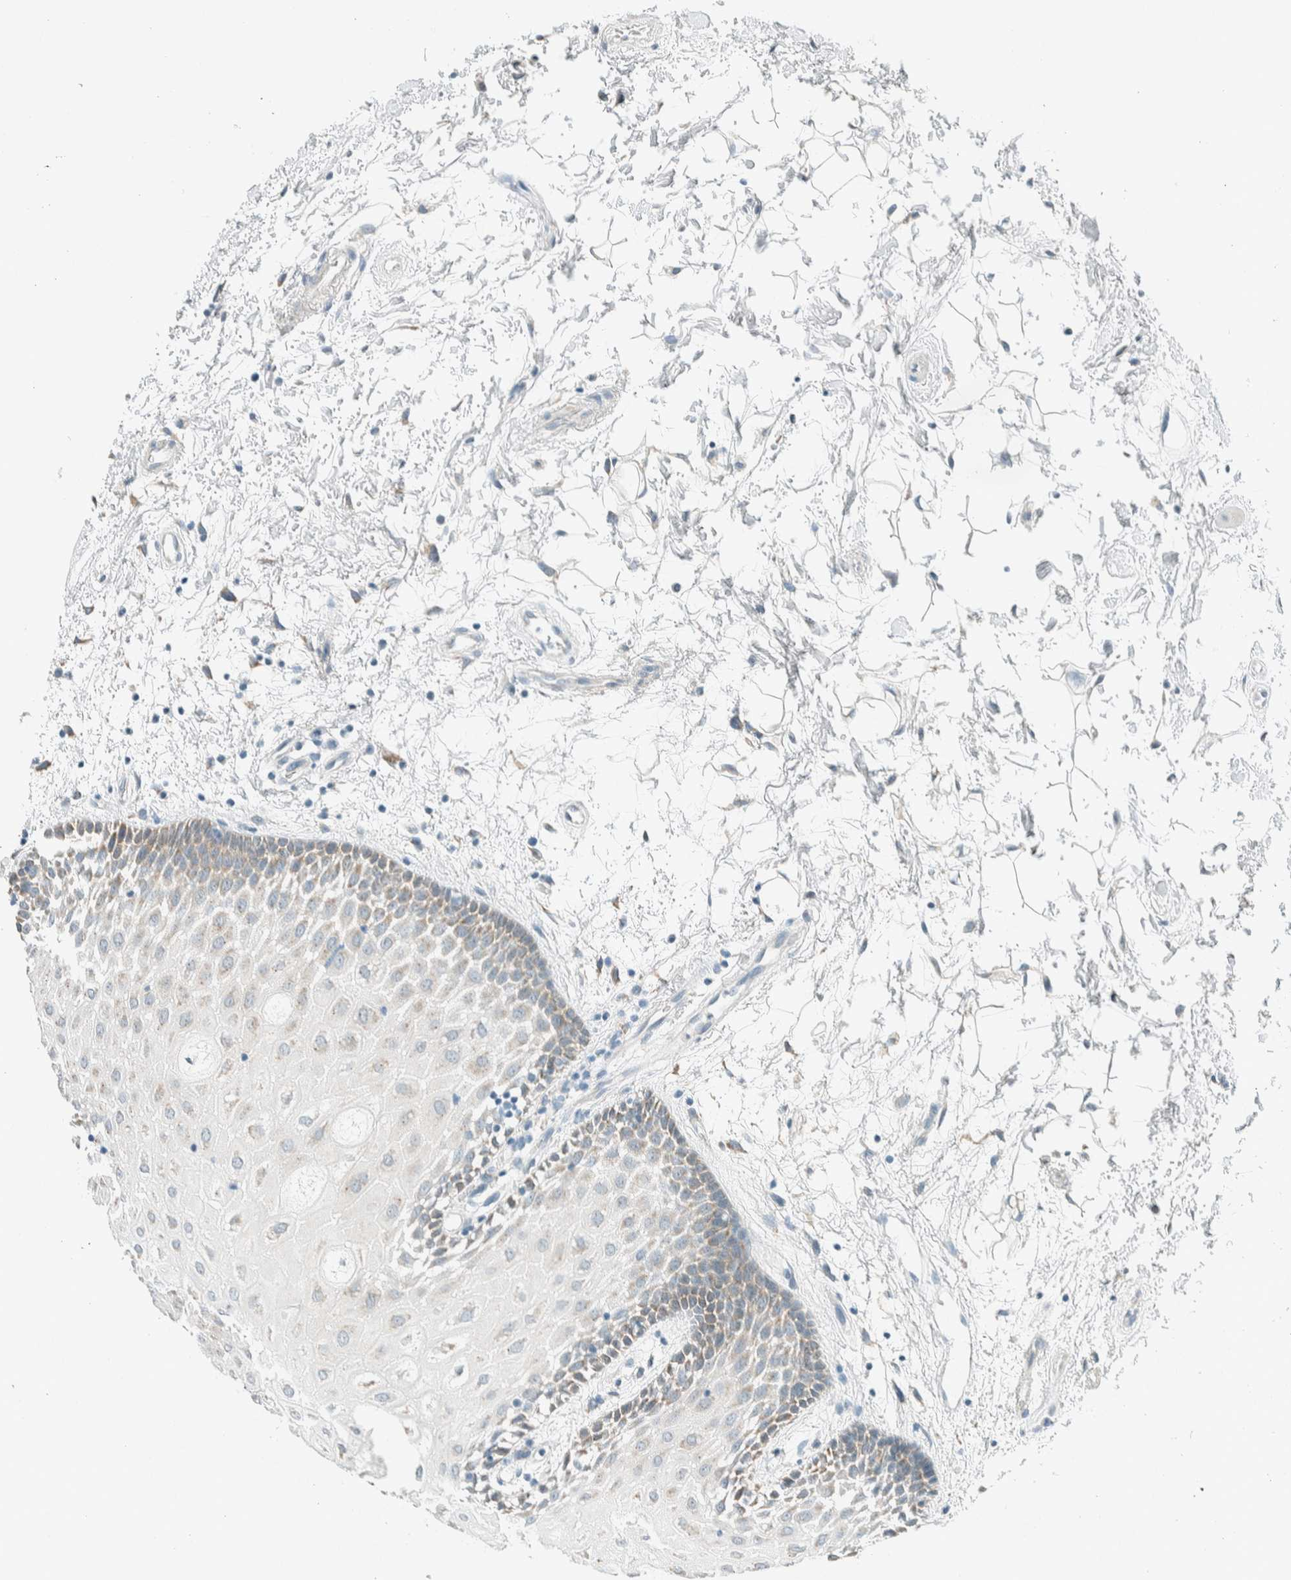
{"staining": {"intensity": "weak", "quantity": "<25%", "location": "cytoplasmic/membranous"}, "tissue": "oral mucosa", "cell_type": "Squamous epithelial cells", "image_type": "normal", "snomed": [{"axis": "morphology", "description": "Normal tissue, NOS"}, {"axis": "topography", "description": "Skeletal muscle"}, {"axis": "topography", "description": "Oral tissue"}, {"axis": "topography", "description": "Peripheral nerve tissue"}], "caption": "Immunohistochemical staining of unremarkable human oral mucosa exhibits no significant expression in squamous epithelial cells. (IHC, brightfield microscopy, high magnification).", "gene": "ALDH7A1", "patient": {"sex": "female", "age": 84}}